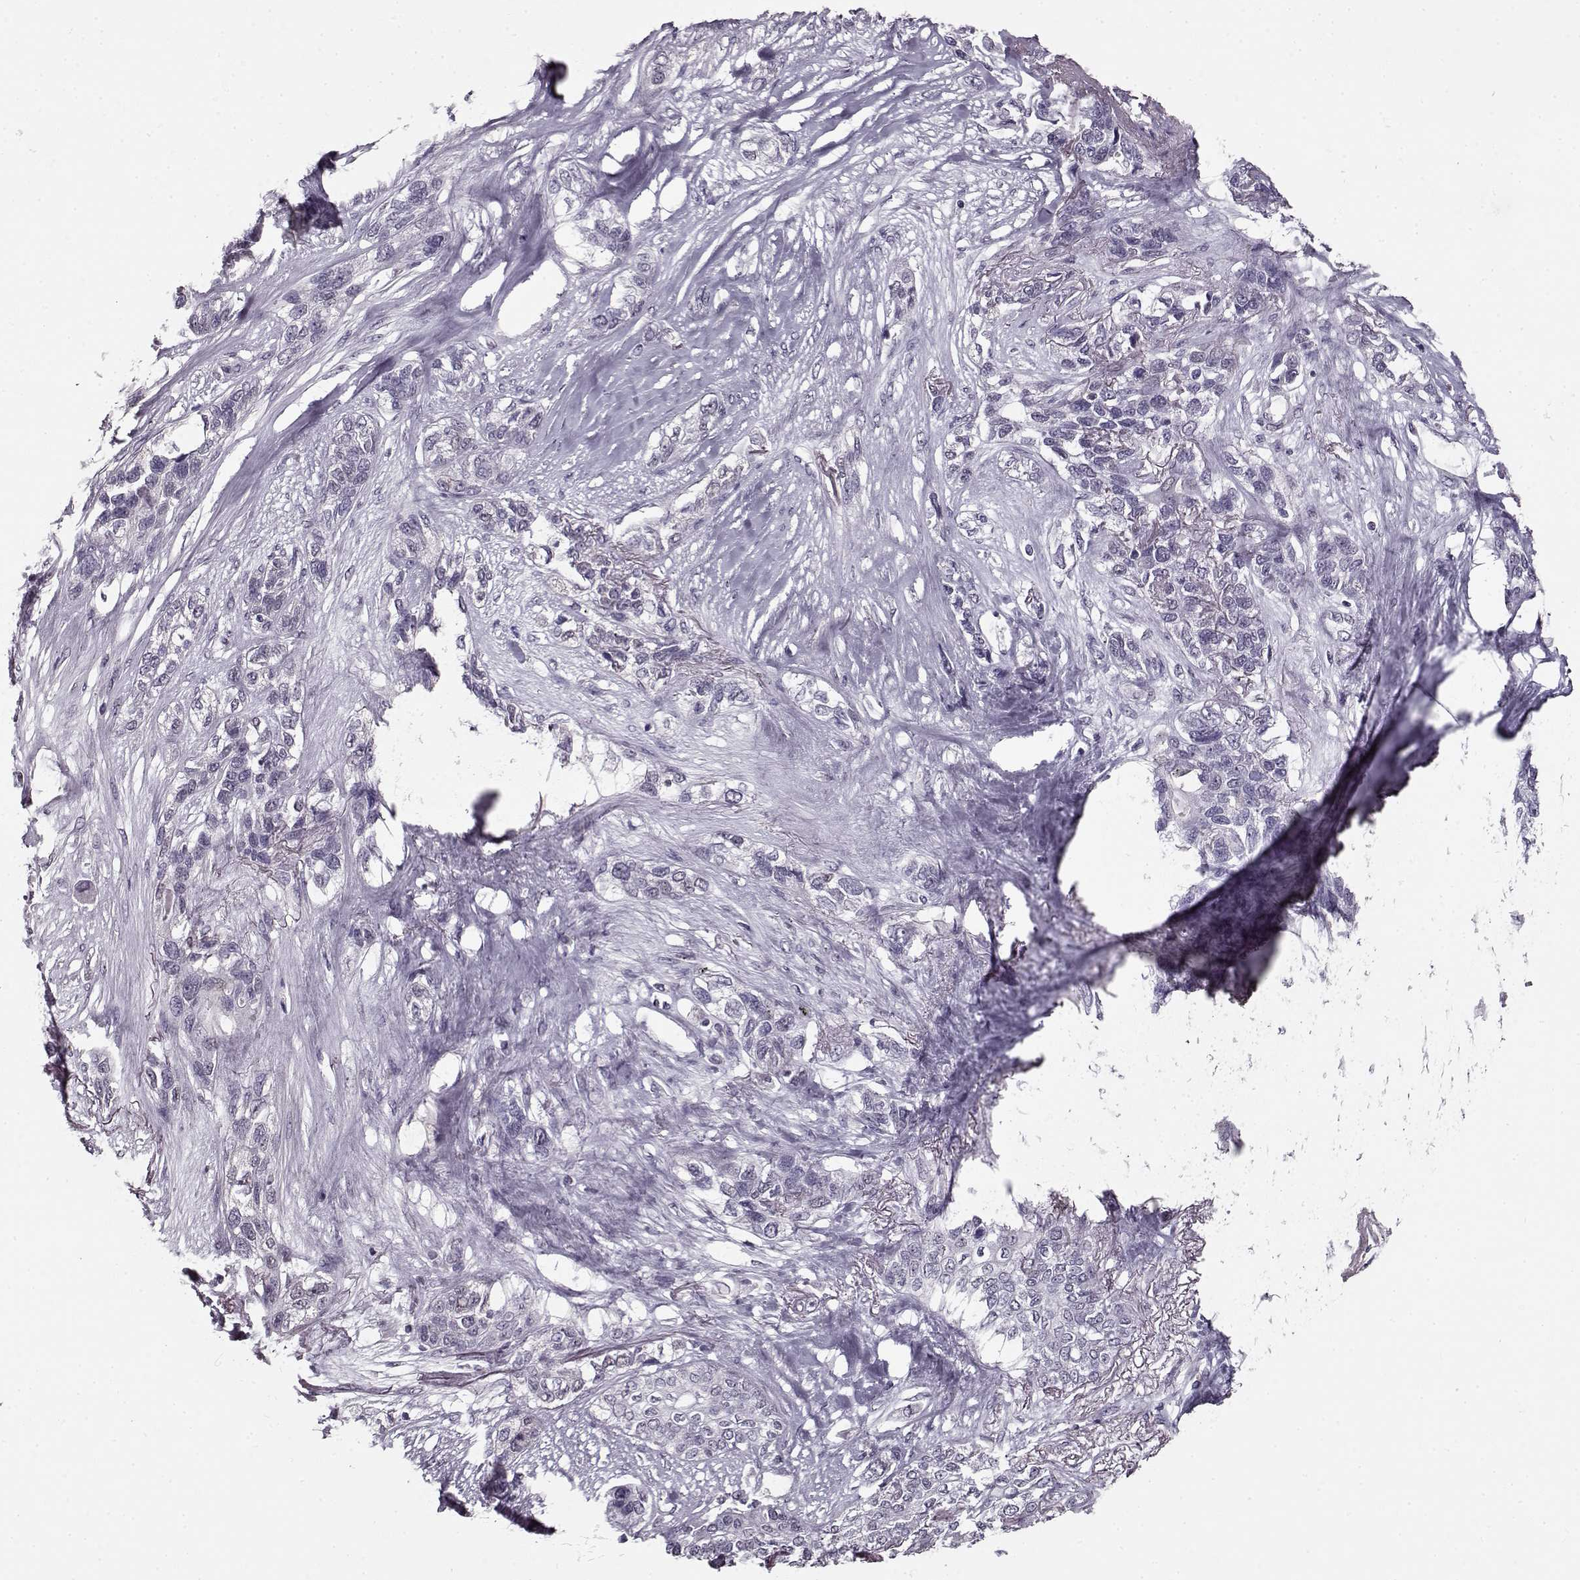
{"staining": {"intensity": "negative", "quantity": "none", "location": "none"}, "tissue": "lung cancer", "cell_type": "Tumor cells", "image_type": "cancer", "snomed": [{"axis": "morphology", "description": "Squamous cell carcinoma, NOS"}, {"axis": "topography", "description": "Lung"}], "caption": "DAB immunohistochemical staining of human lung cancer (squamous cell carcinoma) displays no significant expression in tumor cells. (Immunohistochemistry (ihc), brightfield microscopy, high magnification).", "gene": "RP1L1", "patient": {"sex": "female", "age": 70}}